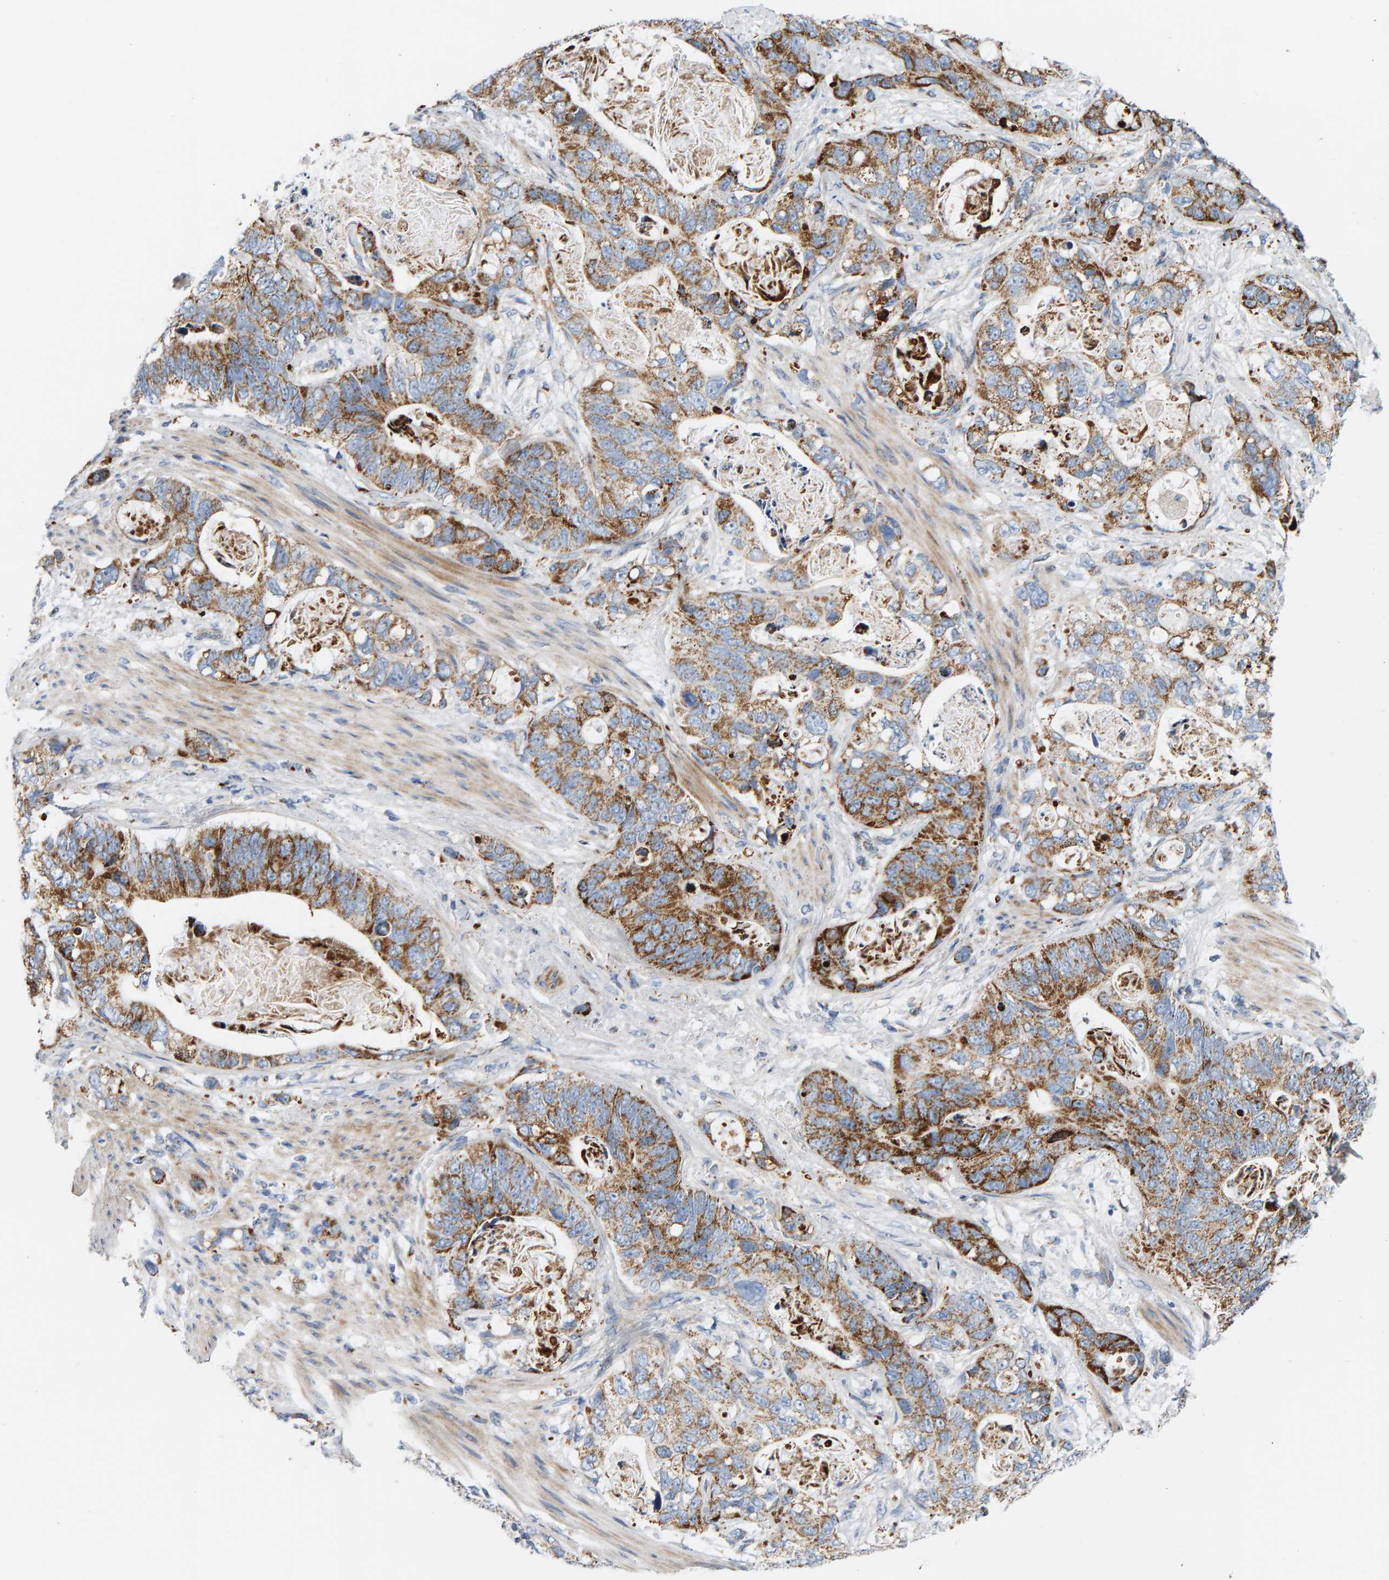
{"staining": {"intensity": "strong", "quantity": "25%-75%", "location": "cytoplasmic/membranous"}, "tissue": "stomach cancer", "cell_type": "Tumor cells", "image_type": "cancer", "snomed": [{"axis": "morphology", "description": "Normal tissue, NOS"}, {"axis": "morphology", "description": "Adenocarcinoma, NOS"}, {"axis": "topography", "description": "Stomach"}], "caption": "High-power microscopy captured an IHC photomicrograph of stomach cancer (adenocarcinoma), revealing strong cytoplasmic/membranous expression in approximately 25%-75% of tumor cells.", "gene": "GGTA1", "patient": {"sex": "female", "age": 89}}